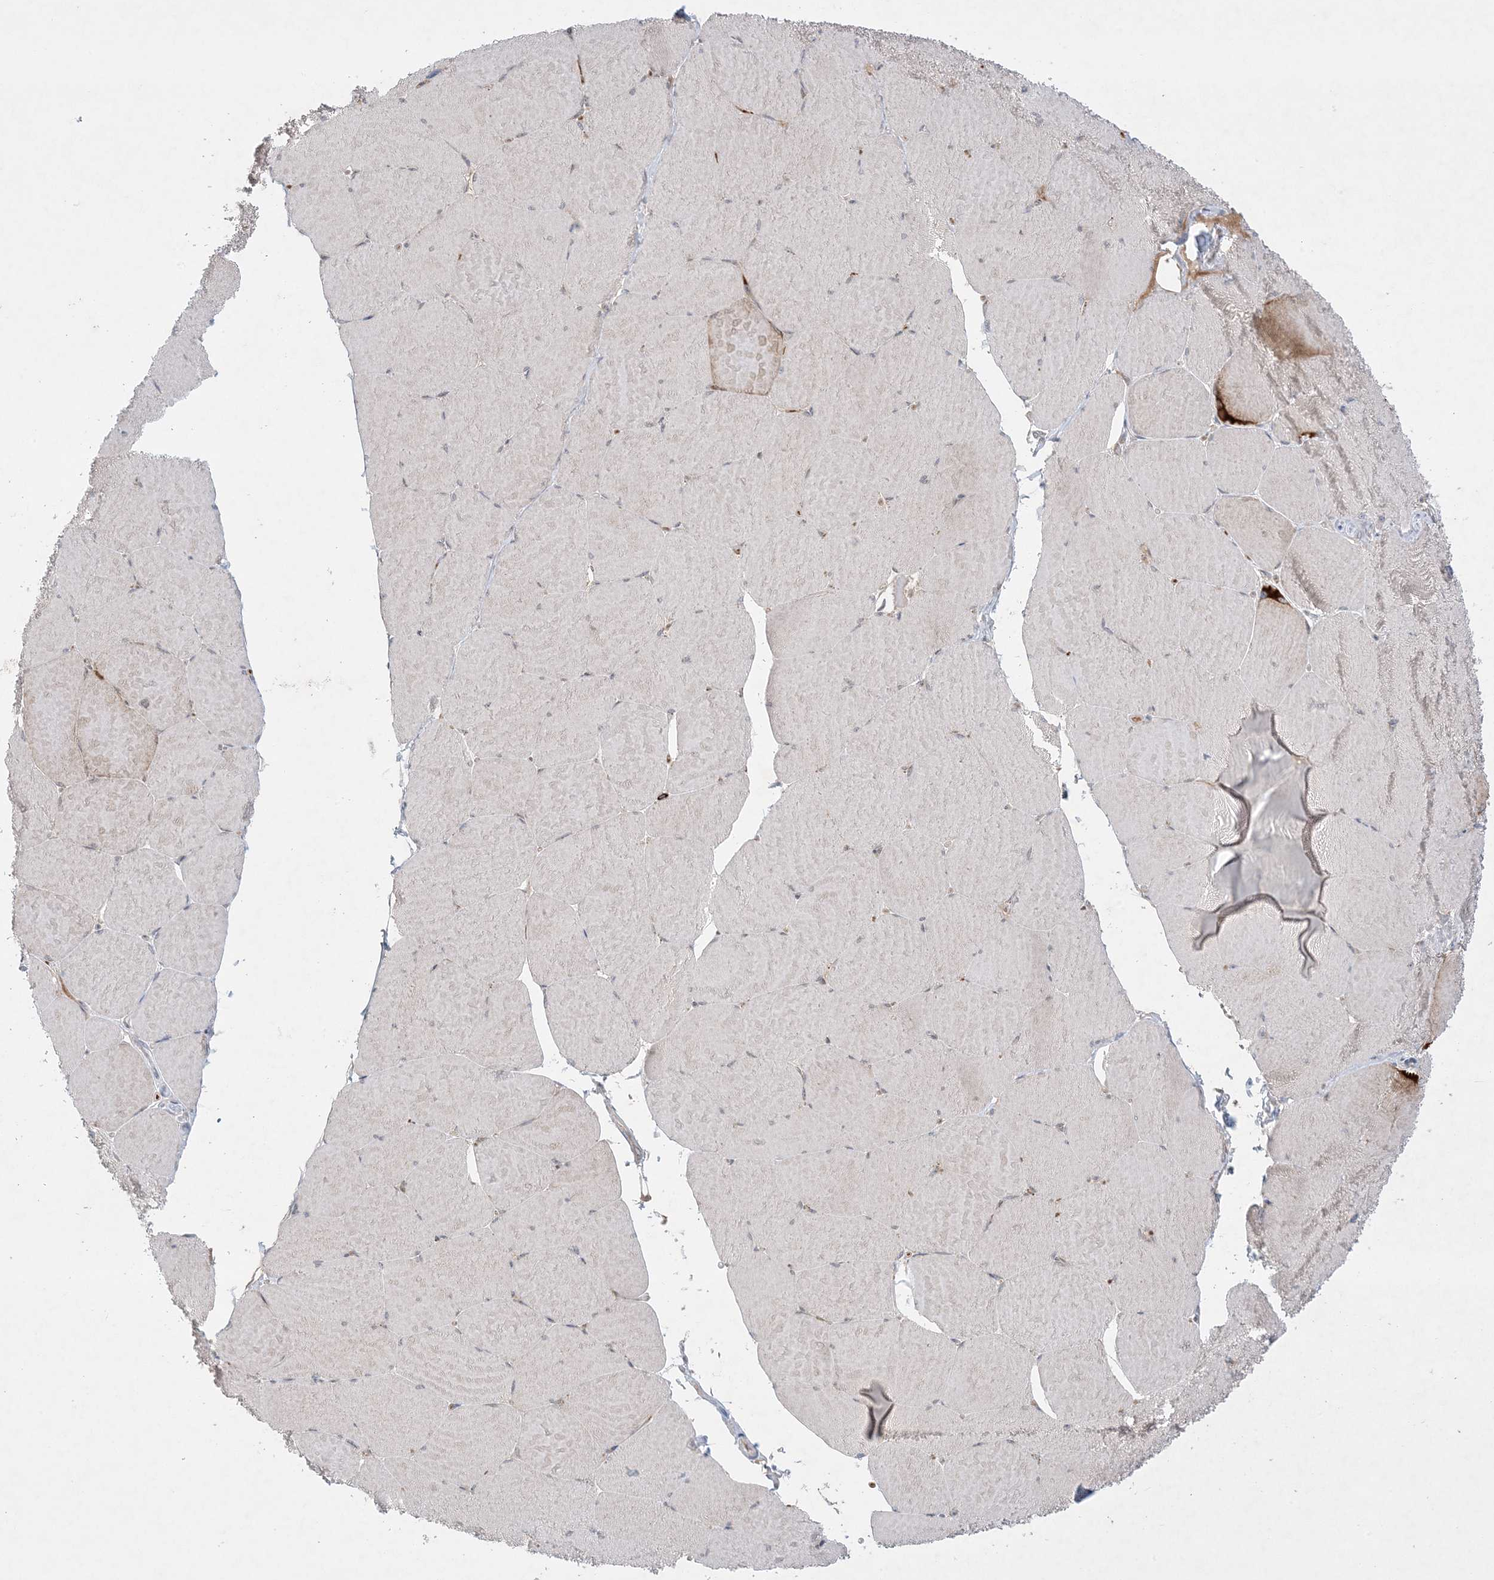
{"staining": {"intensity": "weak", "quantity": "25%-75%", "location": "cytoplasmic/membranous"}, "tissue": "skeletal muscle", "cell_type": "Myocytes", "image_type": "normal", "snomed": [{"axis": "morphology", "description": "Normal tissue, NOS"}, {"axis": "topography", "description": "Skeletal muscle"}, {"axis": "topography", "description": "Head-Neck"}], "caption": "This is an image of immunohistochemistry staining of normal skeletal muscle, which shows weak positivity in the cytoplasmic/membranous of myocytes.", "gene": "MMGT1", "patient": {"sex": "male", "age": 66}}